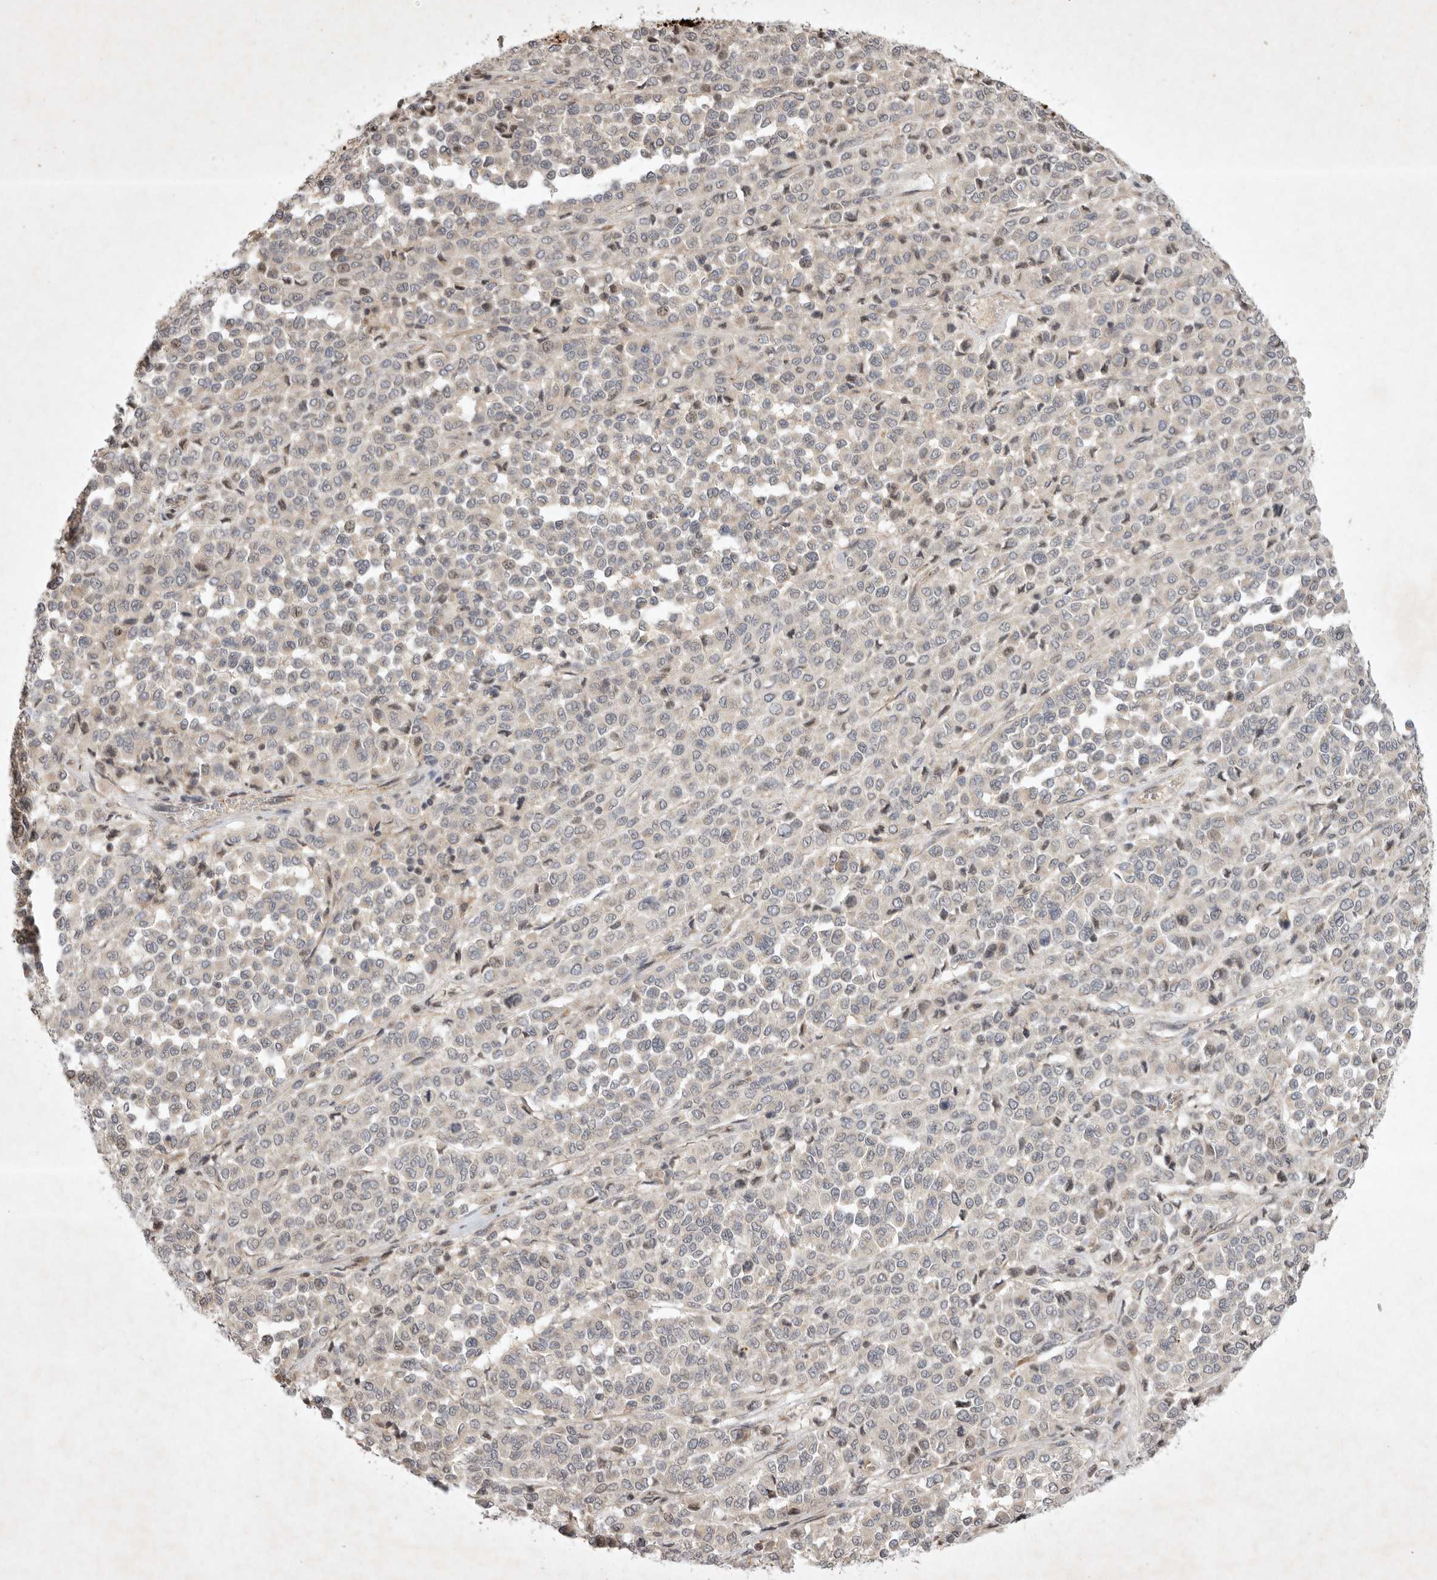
{"staining": {"intensity": "negative", "quantity": "none", "location": "none"}, "tissue": "melanoma", "cell_type": "Tumor cells", "image_type": "cancer", "snomed": [{"axis": "morphology", "description": "Malignant melanoma, Metastatic site"}, {"axis": "topography", "description": "Pancreas"}], "caption": "Tumor cells show no significant protein expression in malignant melanoma (metastatic site).", "gene": "EIF2AK1", "patient": {"sex": "female", "age": 30}}